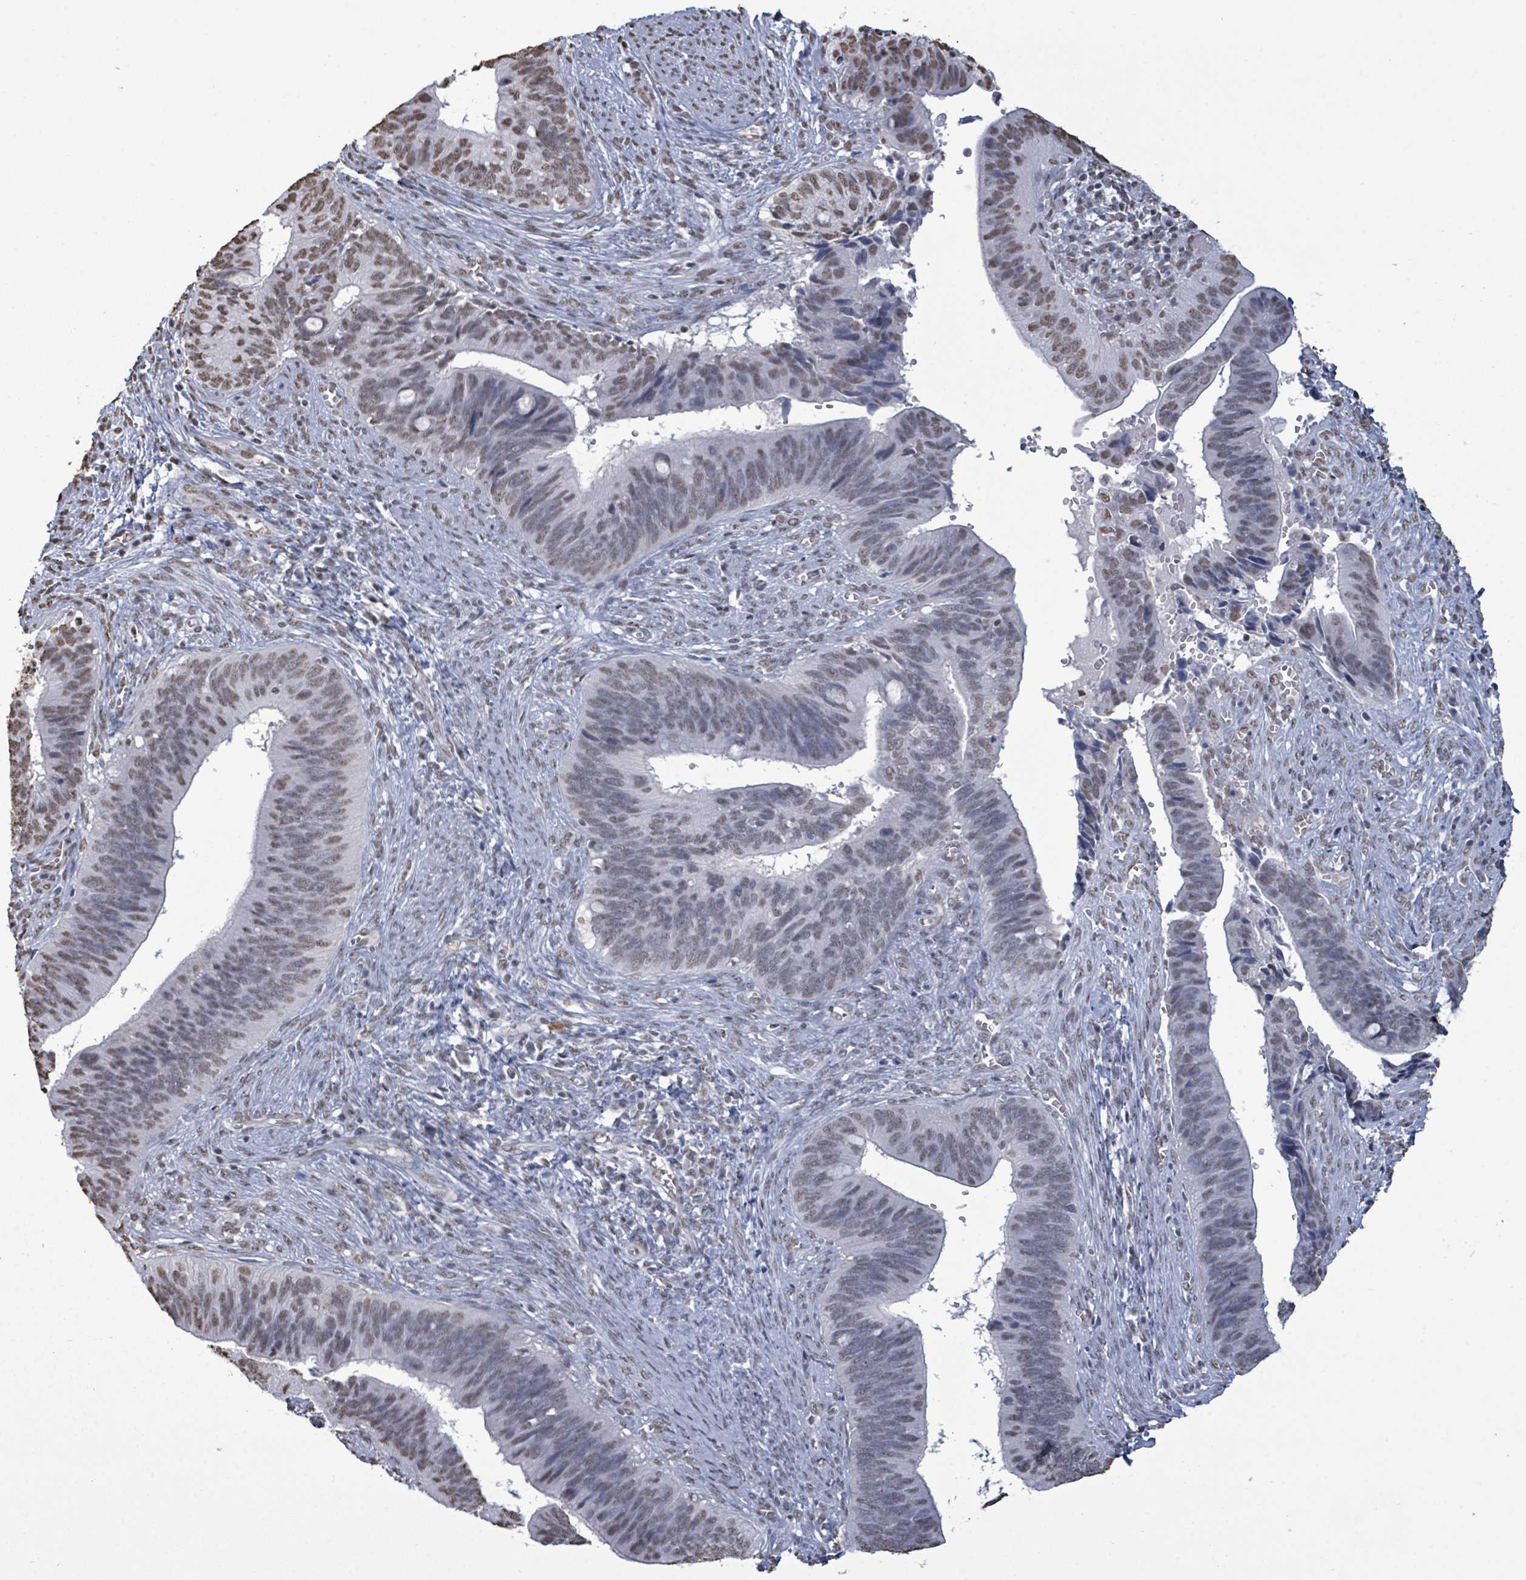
{"staining": {"intensity": "weak", "quantity": "25%-75%", "location": "nuclear"}, "tissue": "cervical cancer", "cell_type": "Tumor cells", "image_type": "cancer", "snomed": [{"axis": "morphology", "description": "Adenocarcinoma, NOS"}, {"axis": "topography", "description": "Cervix"}], "caption": "A micrograph showing weak nuclear expression in approximately 25%-75% of tumor cells in cervical cancer (adenocarcinoma), as visualized by brown immunohistochemical staining.", "gene": "SAMD14", "patient": {"sex": "female", "age": 42}}